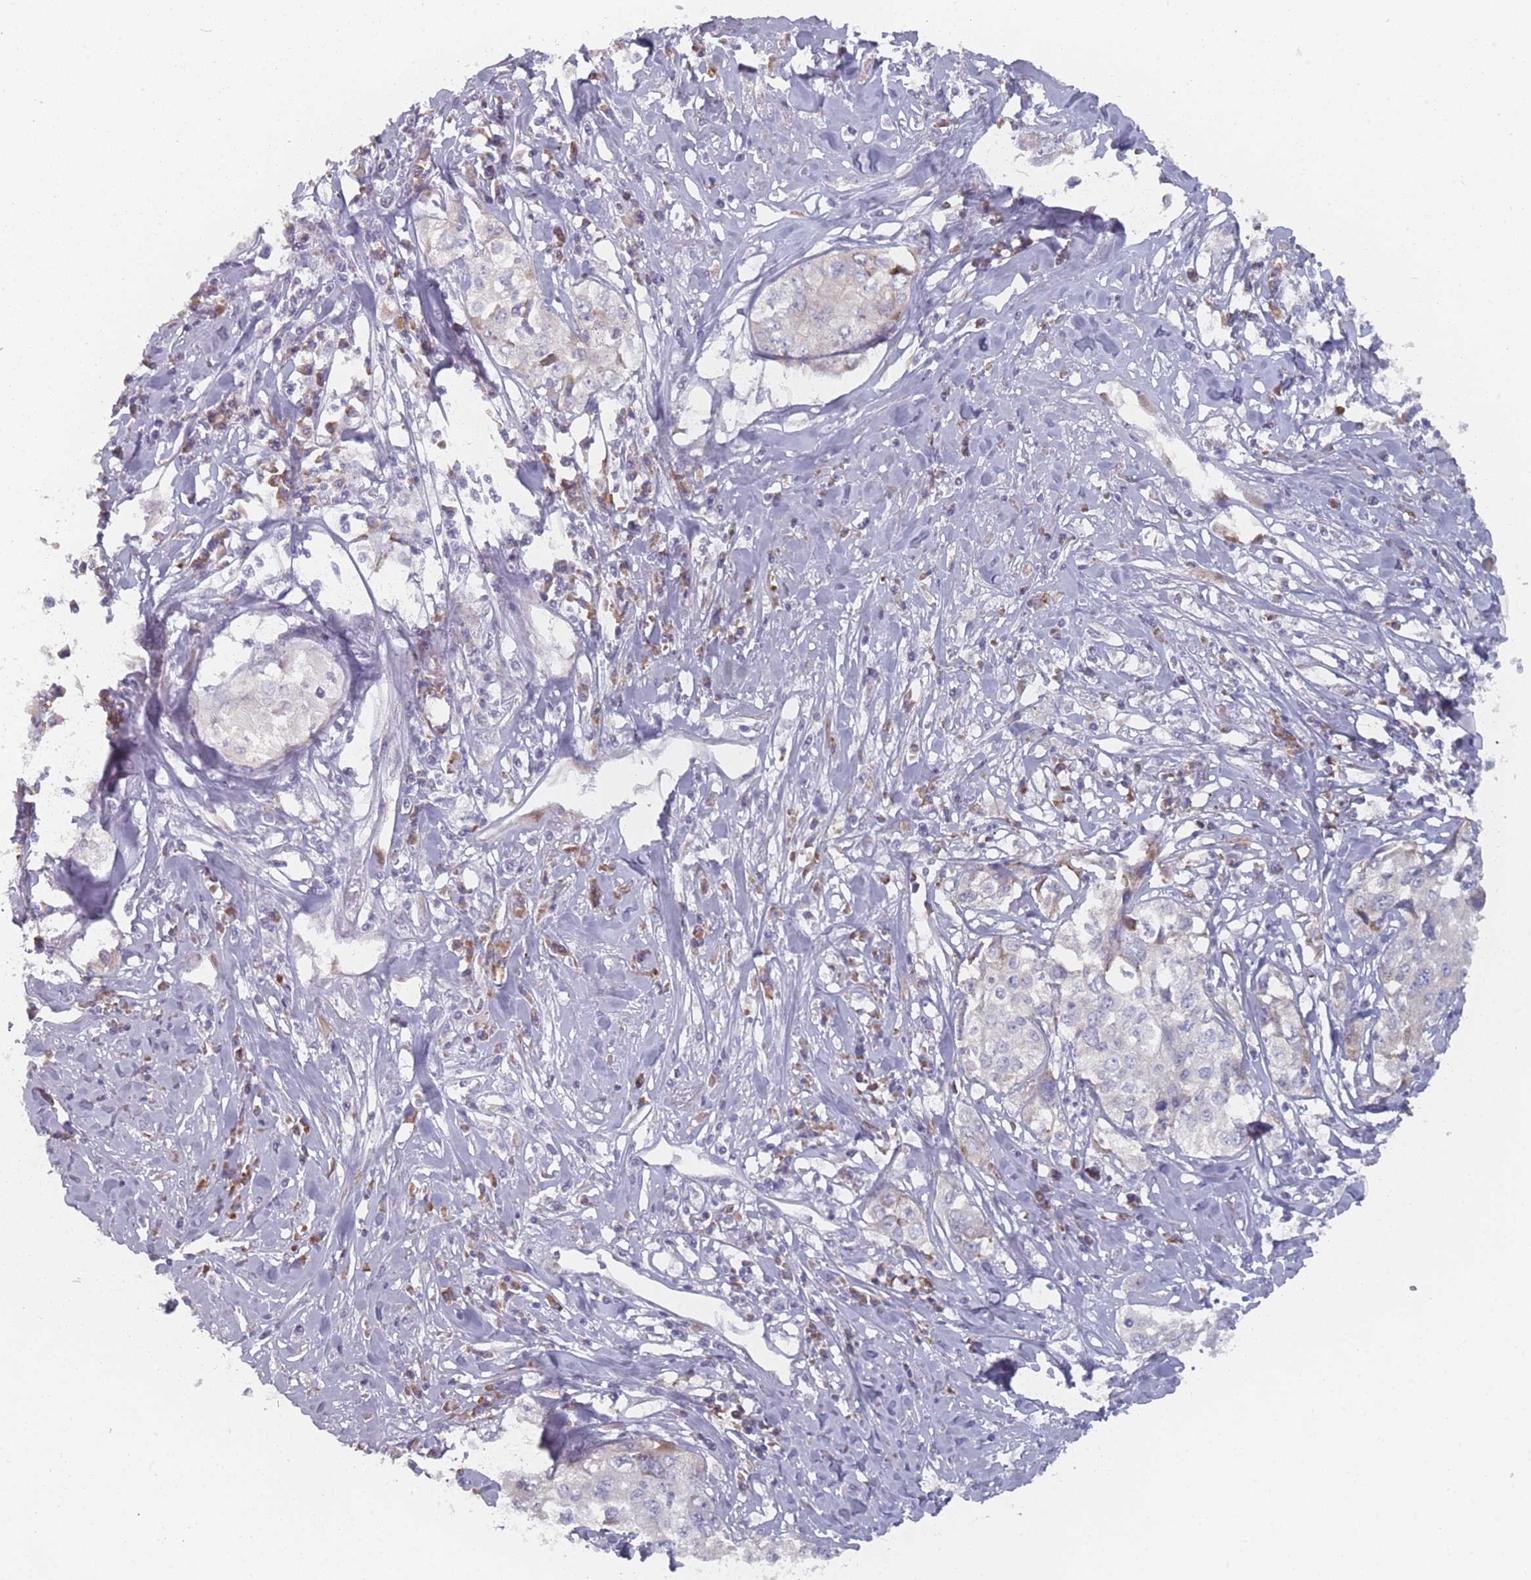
{"staining": {"intensity": "negative", "quantity": "none", "location": "none"}, "tissue": "cervical cancer", "cell_type": "Tumor cells", "image_type": "cancer", "snomed": [{"axis": "morphology", "description": "Squamous cell carcinoma, NOS"}, {"axis": "topography", "description": "Cervix"}], "caption": "This is an IHC image of human cervical squamous cell carcinoma. There is no staining in tumor cells.", "gene": "CACNG5", "patient": {"sex": "female", "age": 31}}